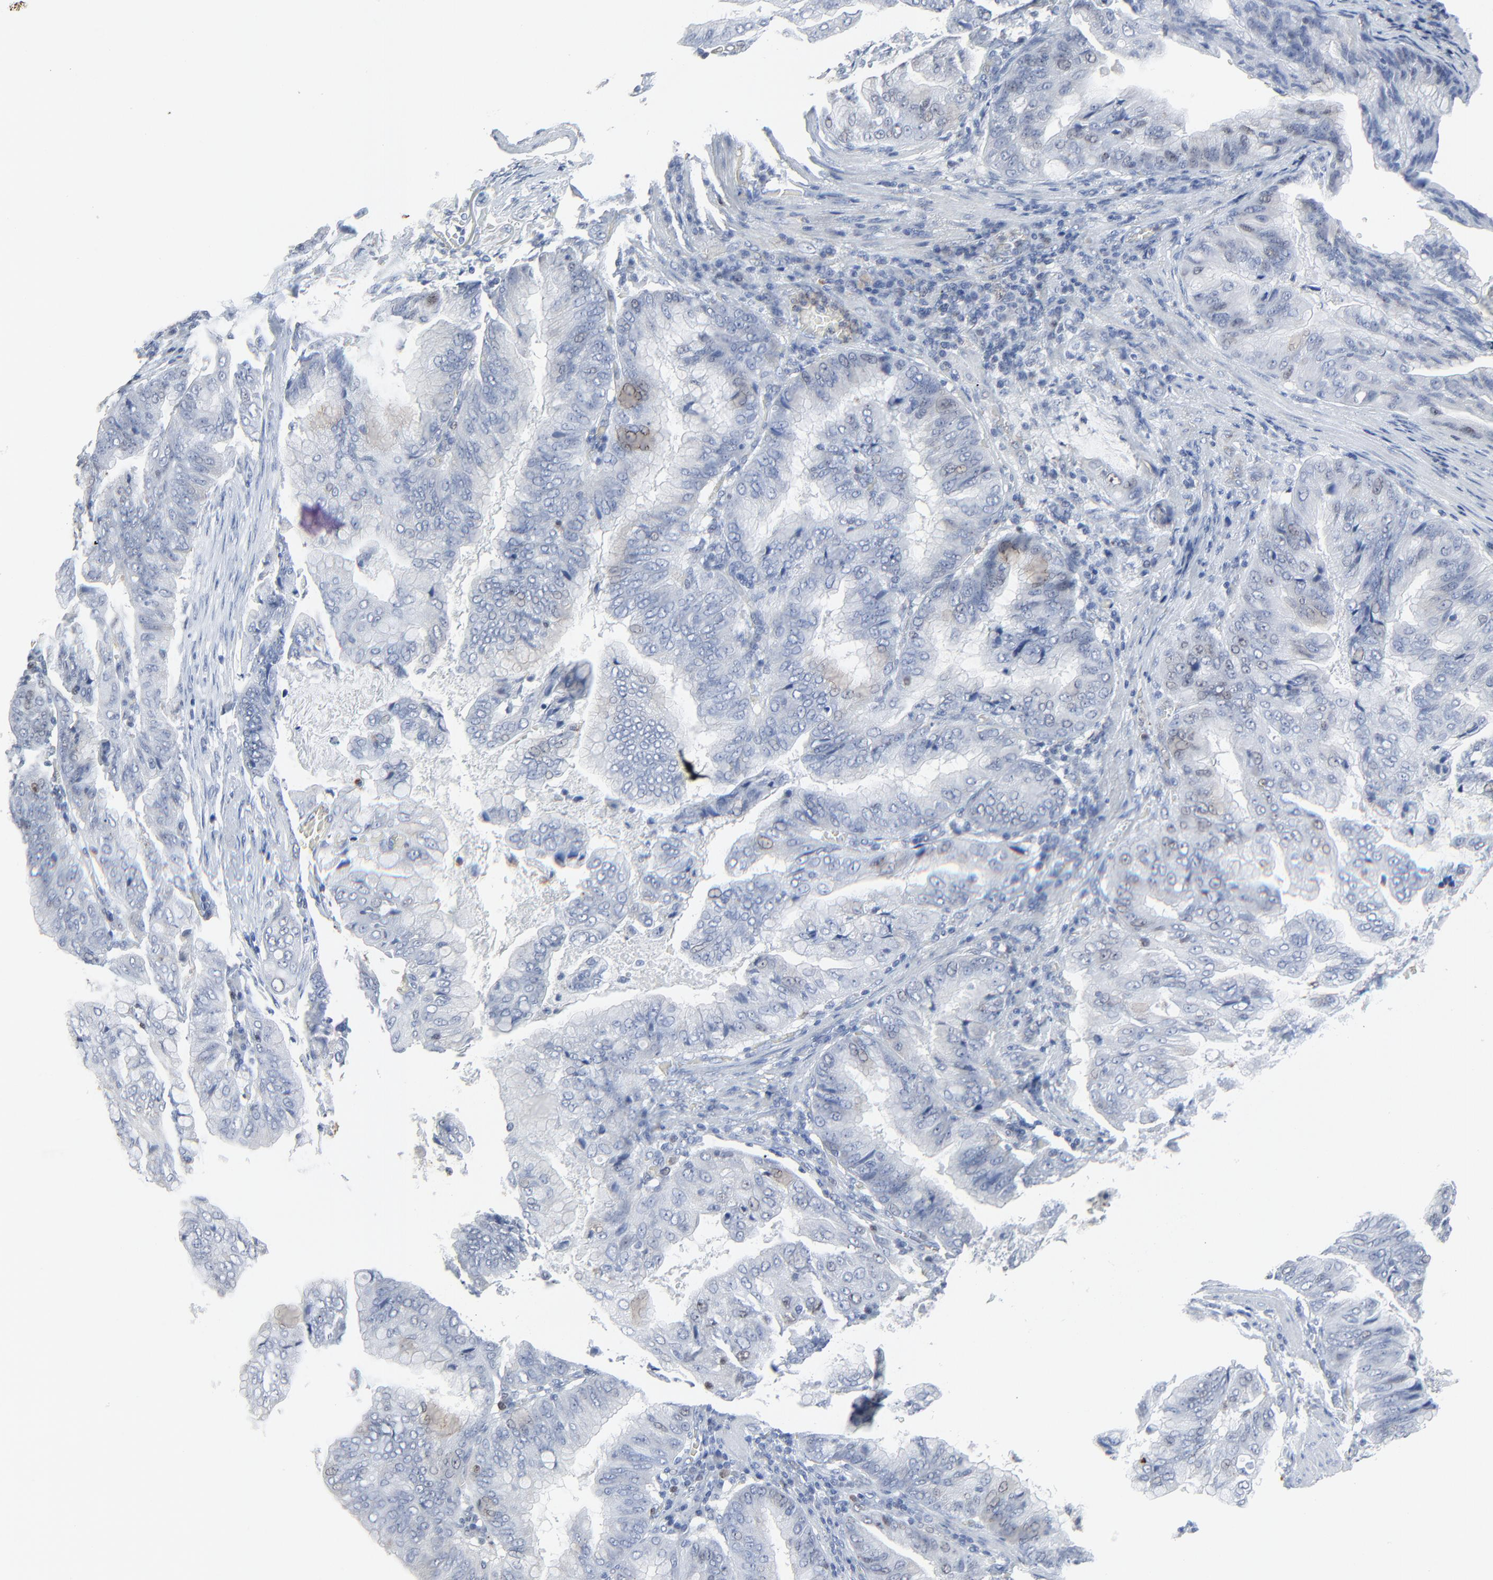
{"staining": {"intensity": "negative", "quantity": "none", "location": "none"}, "tissue": "stomach cancer", "cell_type": "Tumor cells", "image_type": "cancer", "snomed": [{"axis": "morphology", "description": "Adenocarcinoma, NOS"}, {"axis": "topography", "description": "Stomach, upper"}], "caption": "IHC of human stomach cancer (adenocarcinoma) shows no expression in tumor cells. (Immunohistochemistry (ihc), brightfield microscopy, high magnification).", "gene": "BIRC3", "patient": {"sex": "male", "age": 80}}